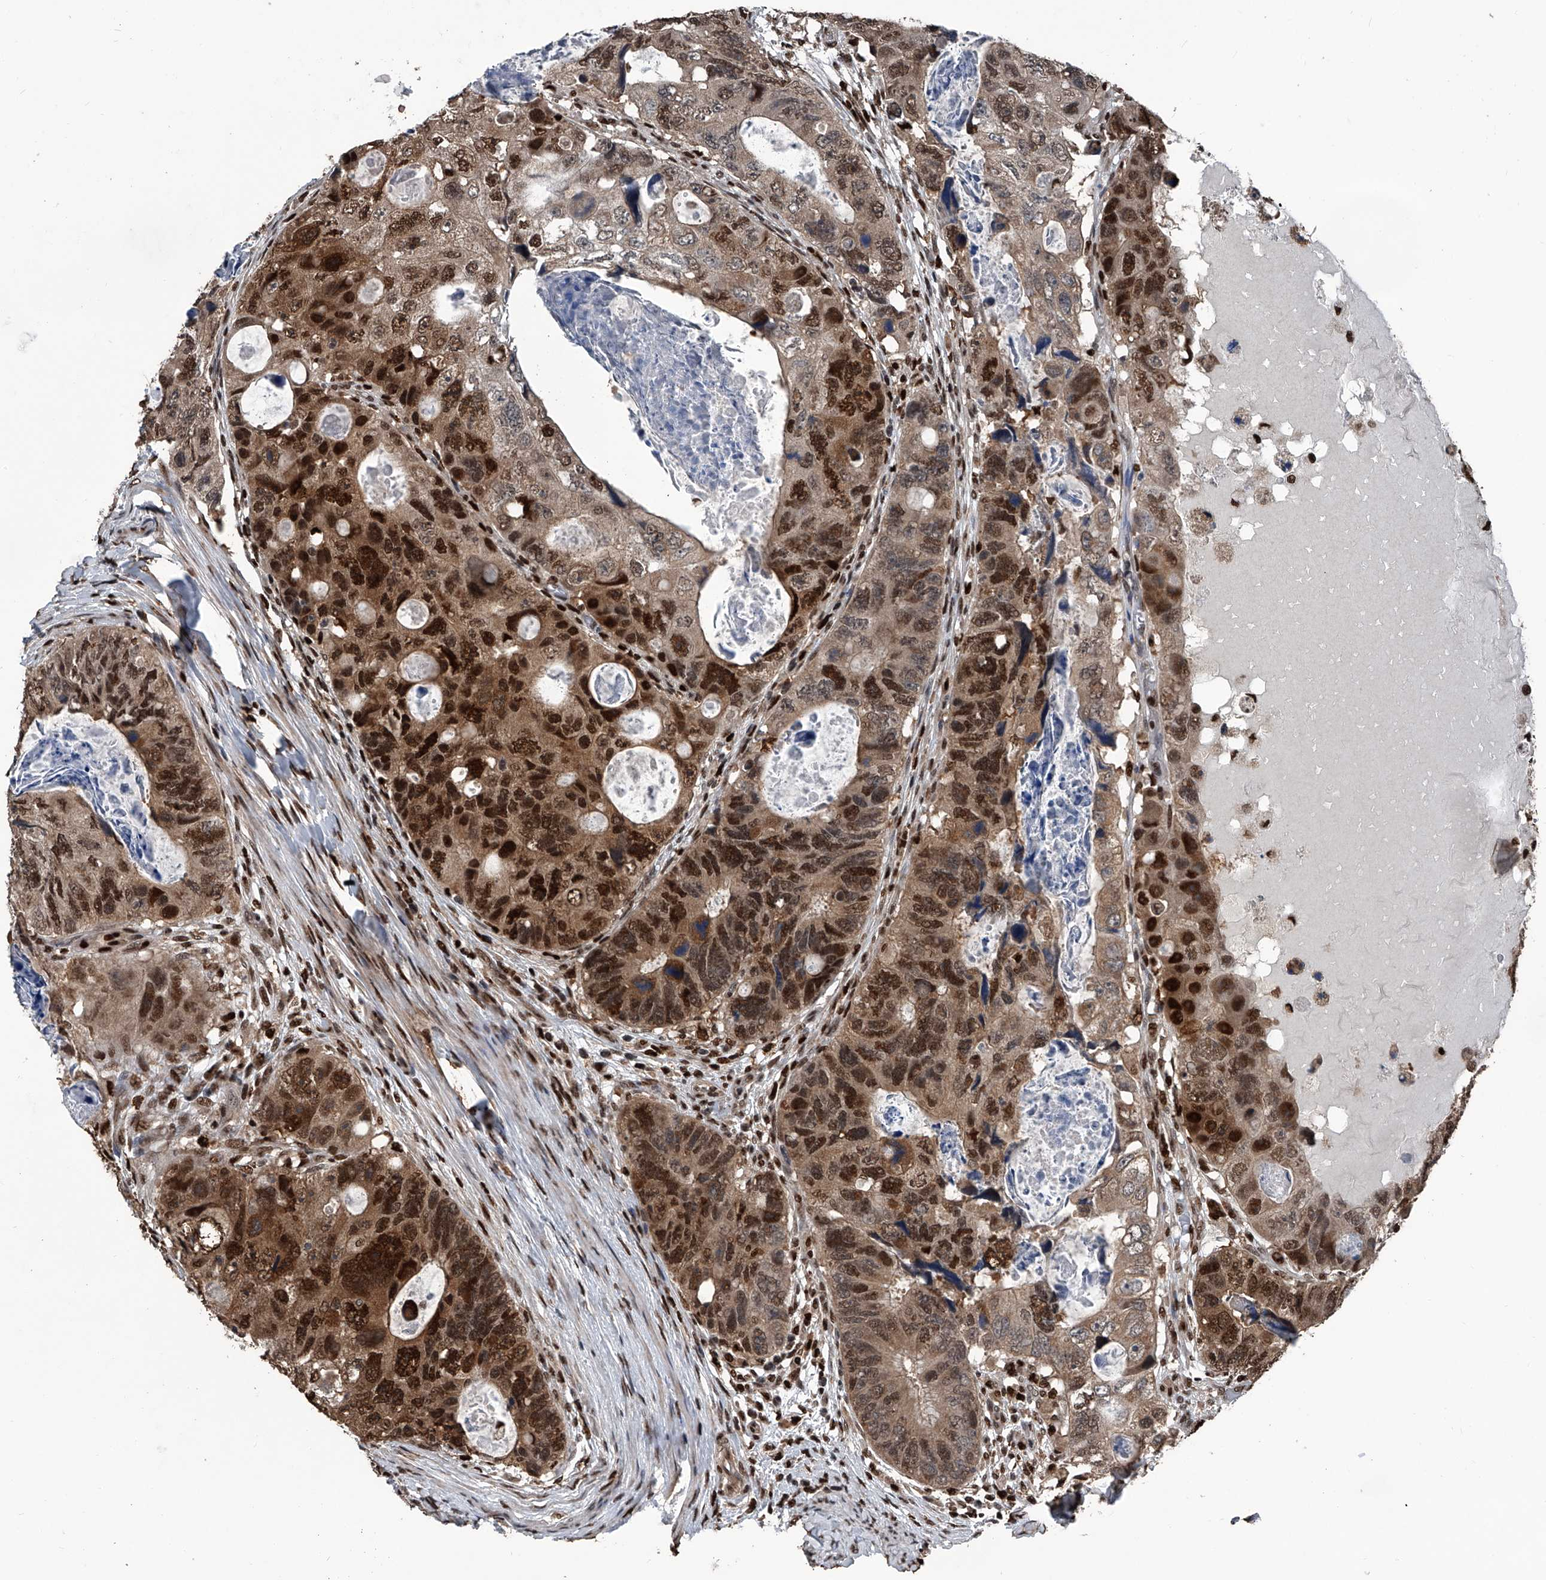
{"staining": {"intensity": "strong", "quantity": "25%-75%", "location": "nuclear"}, "tissue": "colorectal cancer", "cell_type": "Tumor cells", "image_type": "cancer", "snomed": [{"axis": "morphology", "description": "Adenocarcinoma, NOS"}, {"axis": "topography", "description": "Rectum"}], "caption": "Adenocarcinoma (colorectal) stained with a protein marker shows strong staining in tumor cells.", "gene": "FKBP5", "patient": {"sex": "male", "age": 59}}